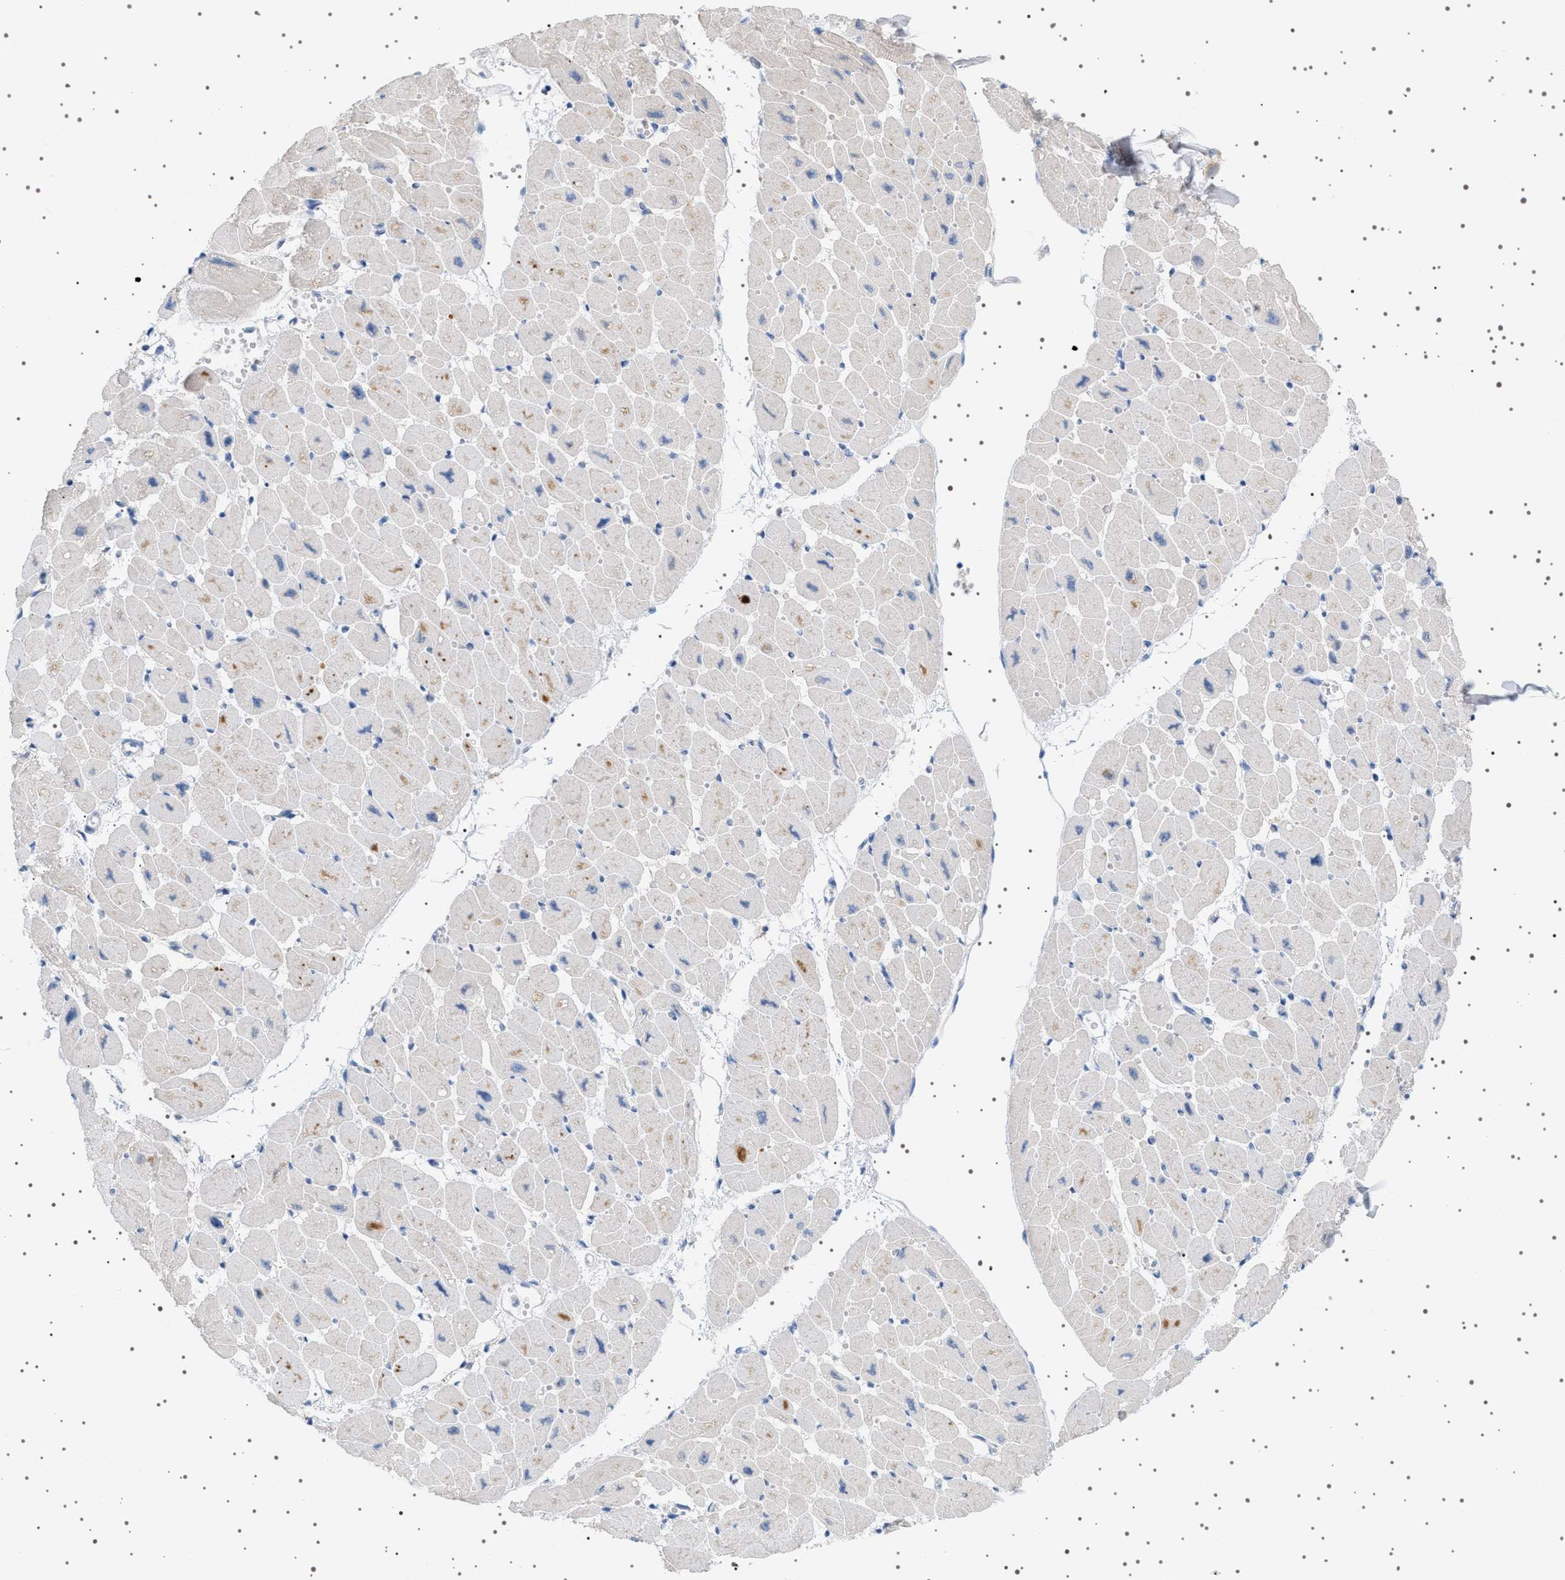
{"staining": {"intensity": "weak", "quantity": "<25%", "location": "cytoplasmic/membranous"}, "tissue": "heart muscle", "cell_type": "Cardiomyocytes", "image_type": "normal", "snomed": [{"axis": "morphology", "description": "Normal tissue, NOS"}, {"axis": "topography", "description": "Heart"}], "caption": "Cardiomyocytes are negative for protein expression in normal human heart muscle.", "gene": "ADCY10", "patient": {"sex": "female", "age": 54}}